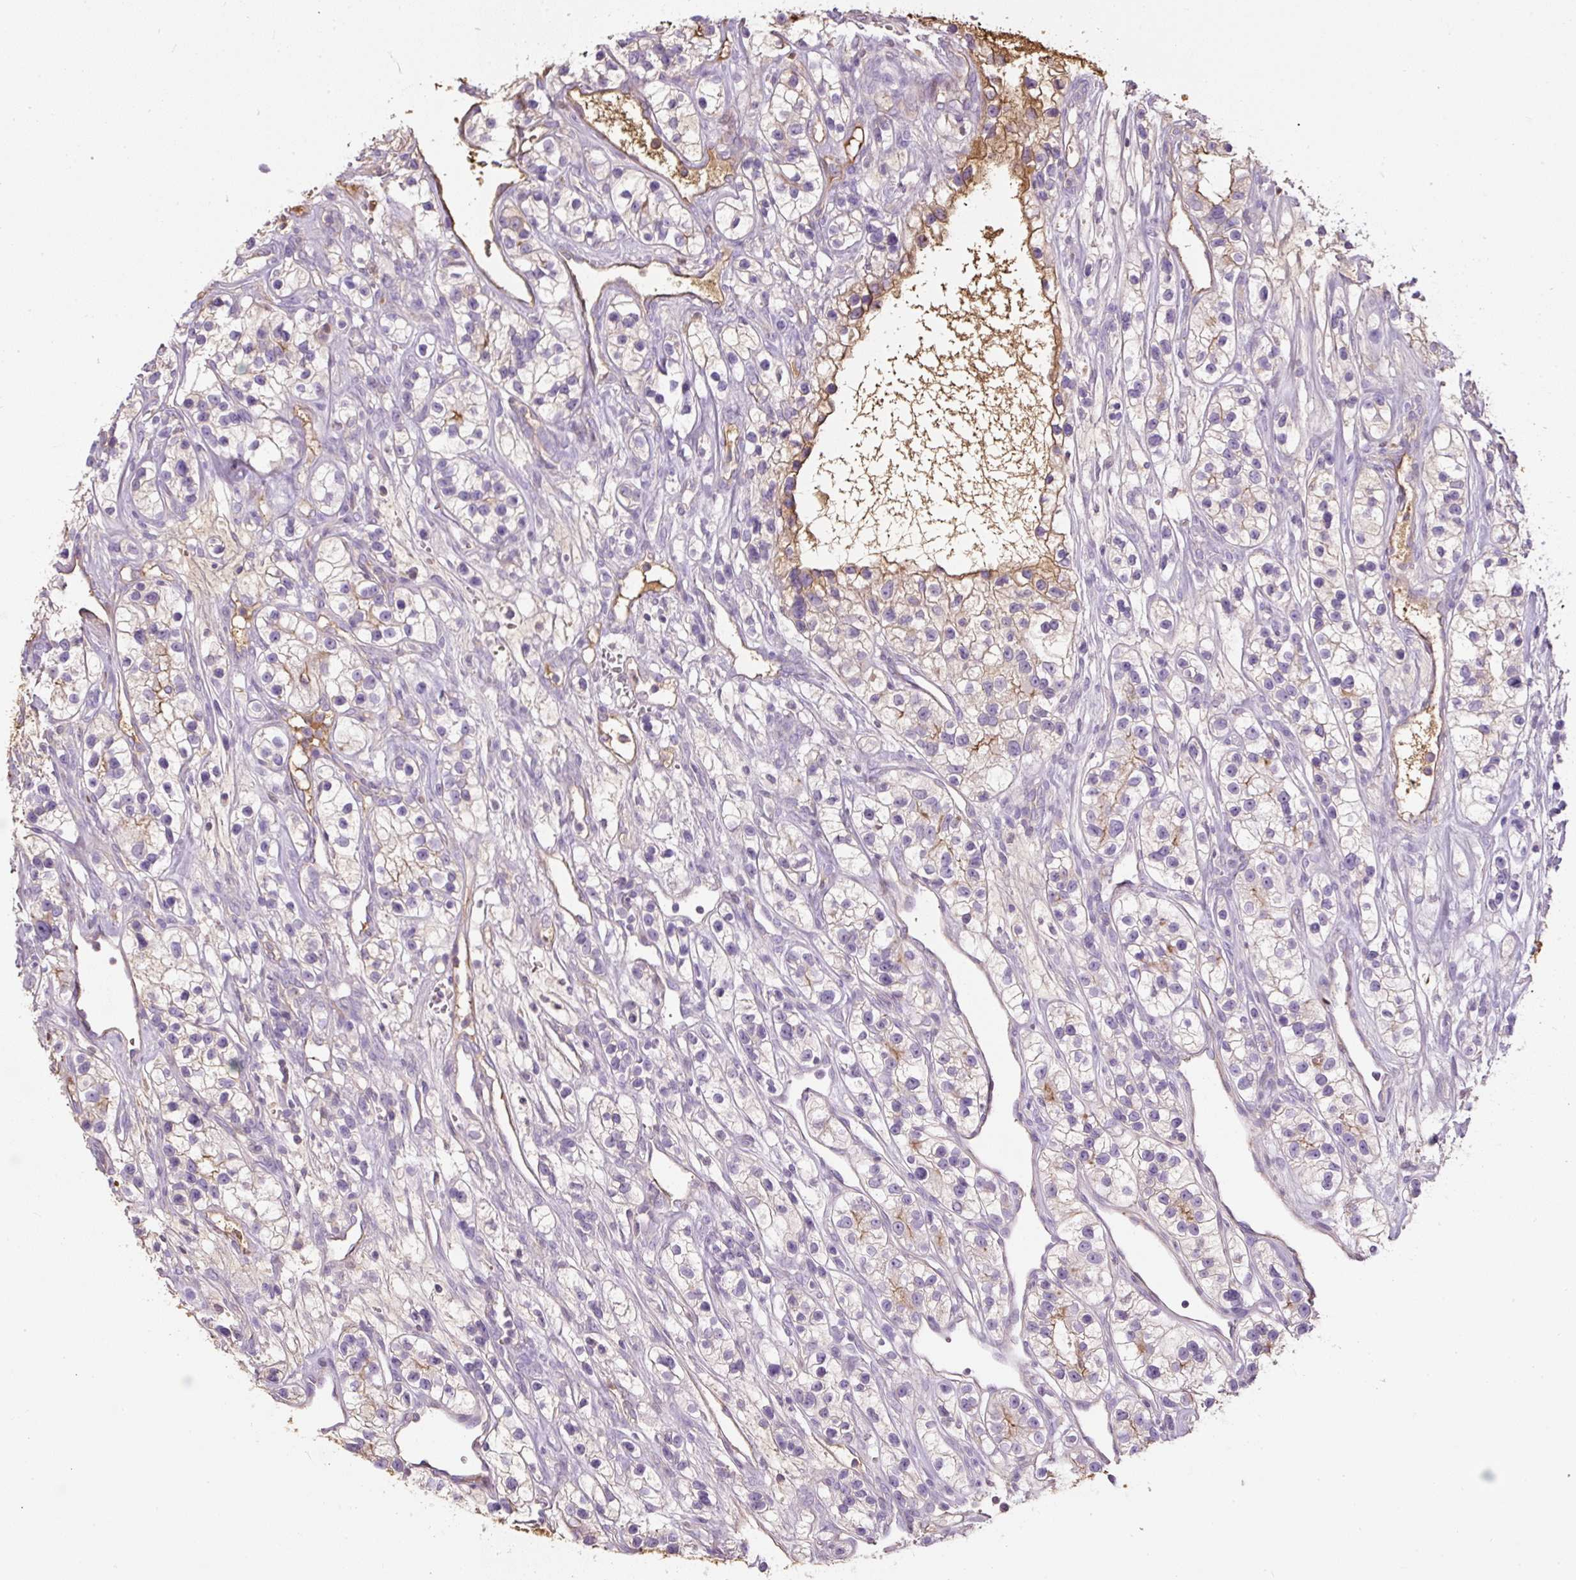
{"staining": {"intensity": "negative", "quantity": "none", "location": "none"}, "tissue": "renal cancer", "cell_type": "Tumor cells", "image_type": "cancer", "snomed": [{"axis": "morphology", "description": "Adenocarcinoma, NOS"}, {"axis": "topography", "description": "Kidney"}], "caption": "Protein analysis of renal cancer (adenocarcinoma) demonstrates no significant expression in tumor cells.", "gene": "APOA1", "patient": {"sex": "female", "age": 57}}